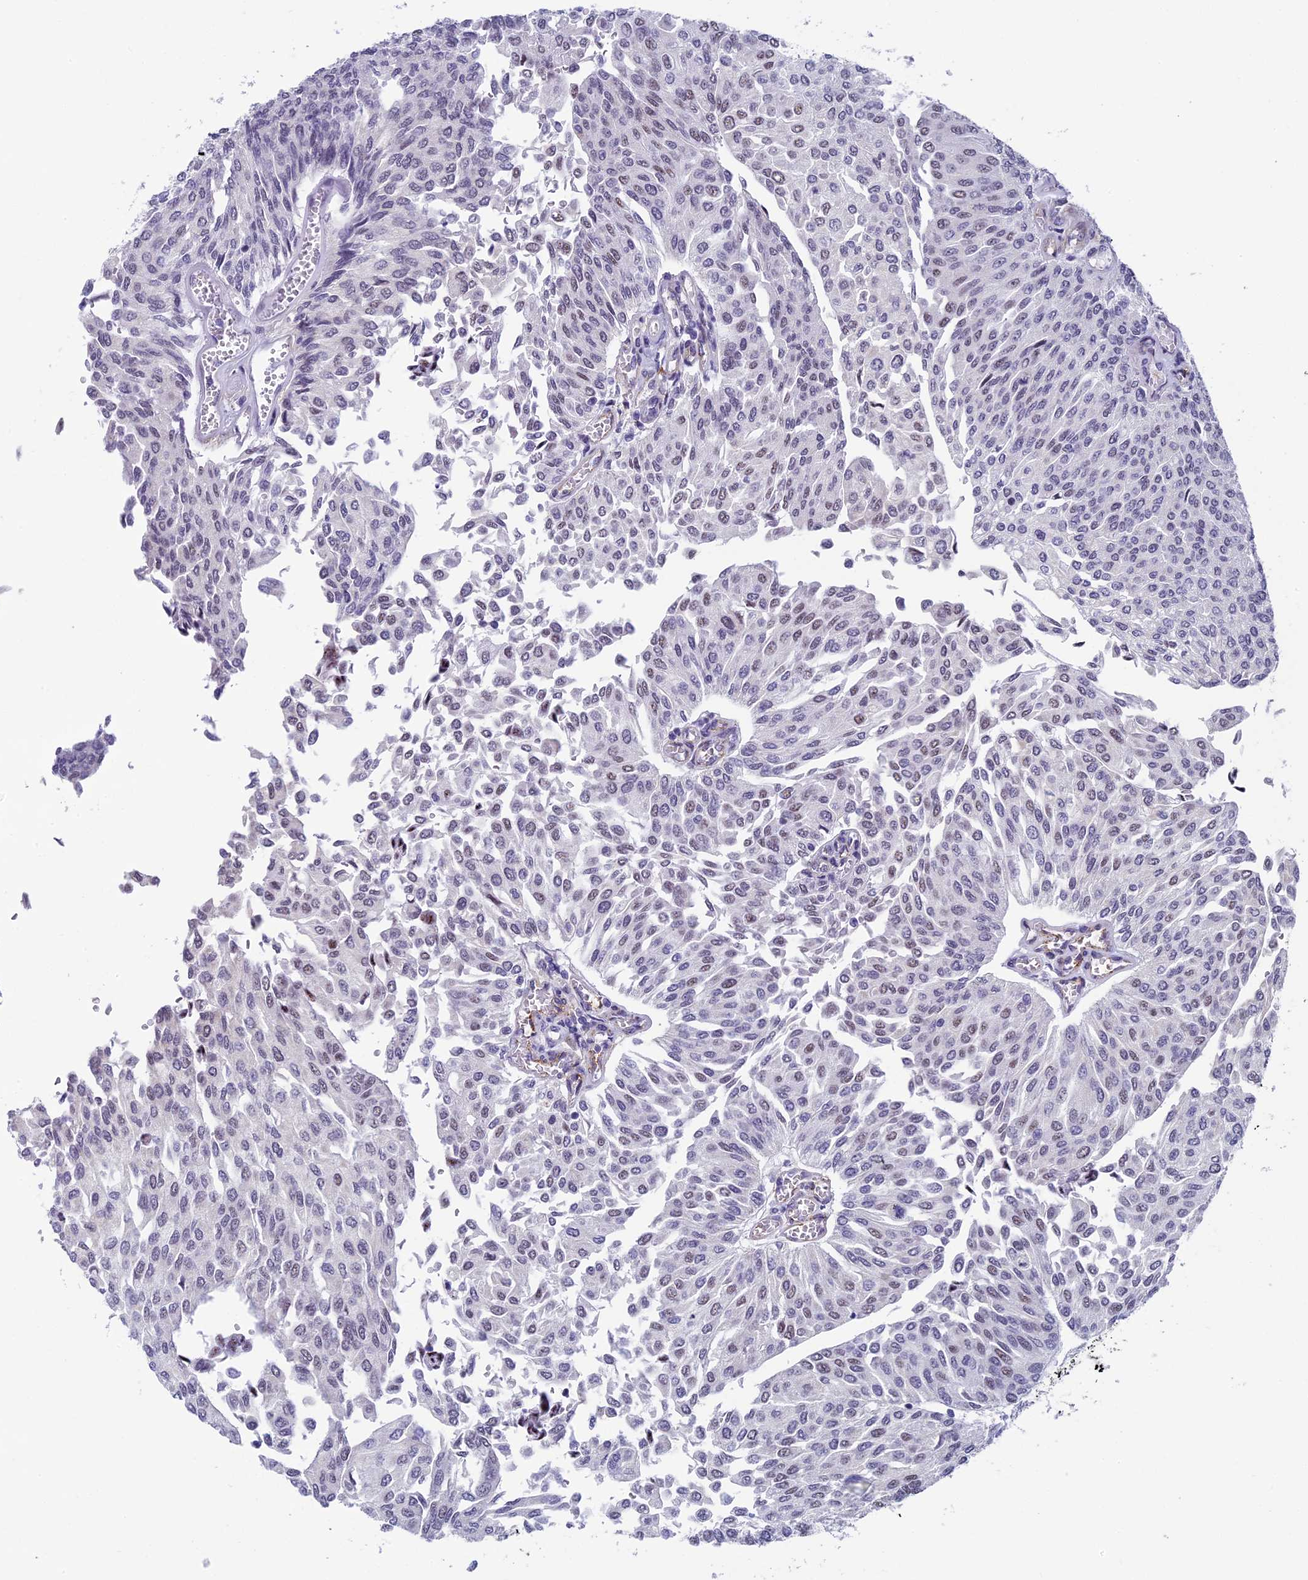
{"staining": {"intensity": "weak", "quantity": "<25%", "location": "nuclear"}, "tissue": "urothelial cancer", "cell_type": "Tumor cells", "image_type": "cancer", "snomed": [{"axis": "morphology", "description": "Urothelial carcinoma, High grade"}, {"axis": "topography", "description": "Urinary bladder"}], "caption": "This is an IHC image of urothelial carcinoma (high-grade). There is no positivity in tumor cells.", "gene": "CNEP1R1", "patient": {"sex": "female", "age": 79}}